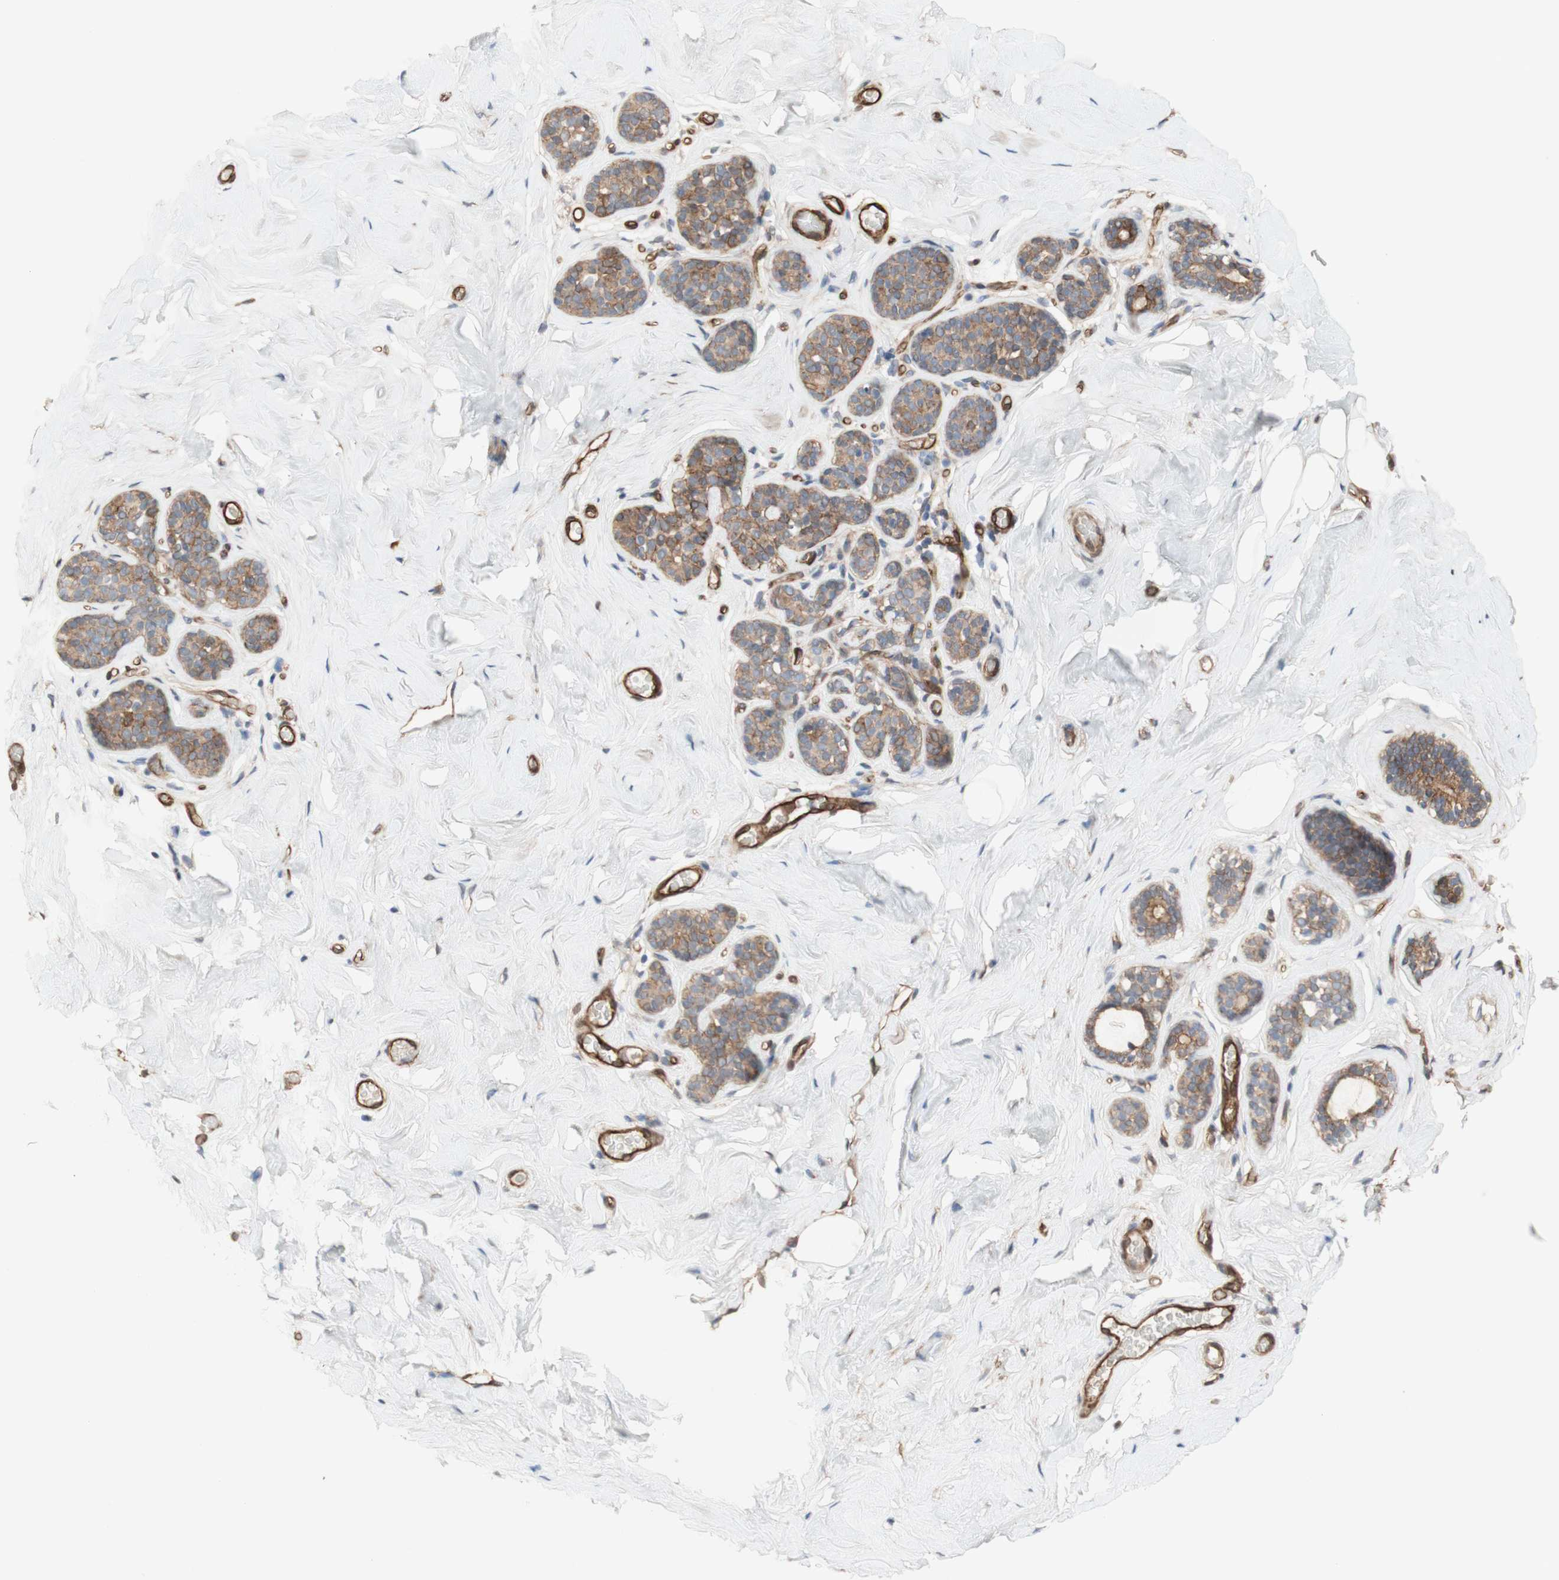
{"staining": {"intensity": "negative", "quantity": "none", "location": "none"}, "tissue": "breast", "cell_type": "Adipocytes", "image_type": "normal", "snomed": [{"axis": "morphology", "description": "Normal tissue, NOS"}, {"axis": "topography", "description": "Breast"}], "caption": "Image shows no protein positivity in adipocytes of benign breast. (DAB immunohistochemistry, high magnification).", "gene": "CNN3", "patient": {"sex": "female", "age": 75}}